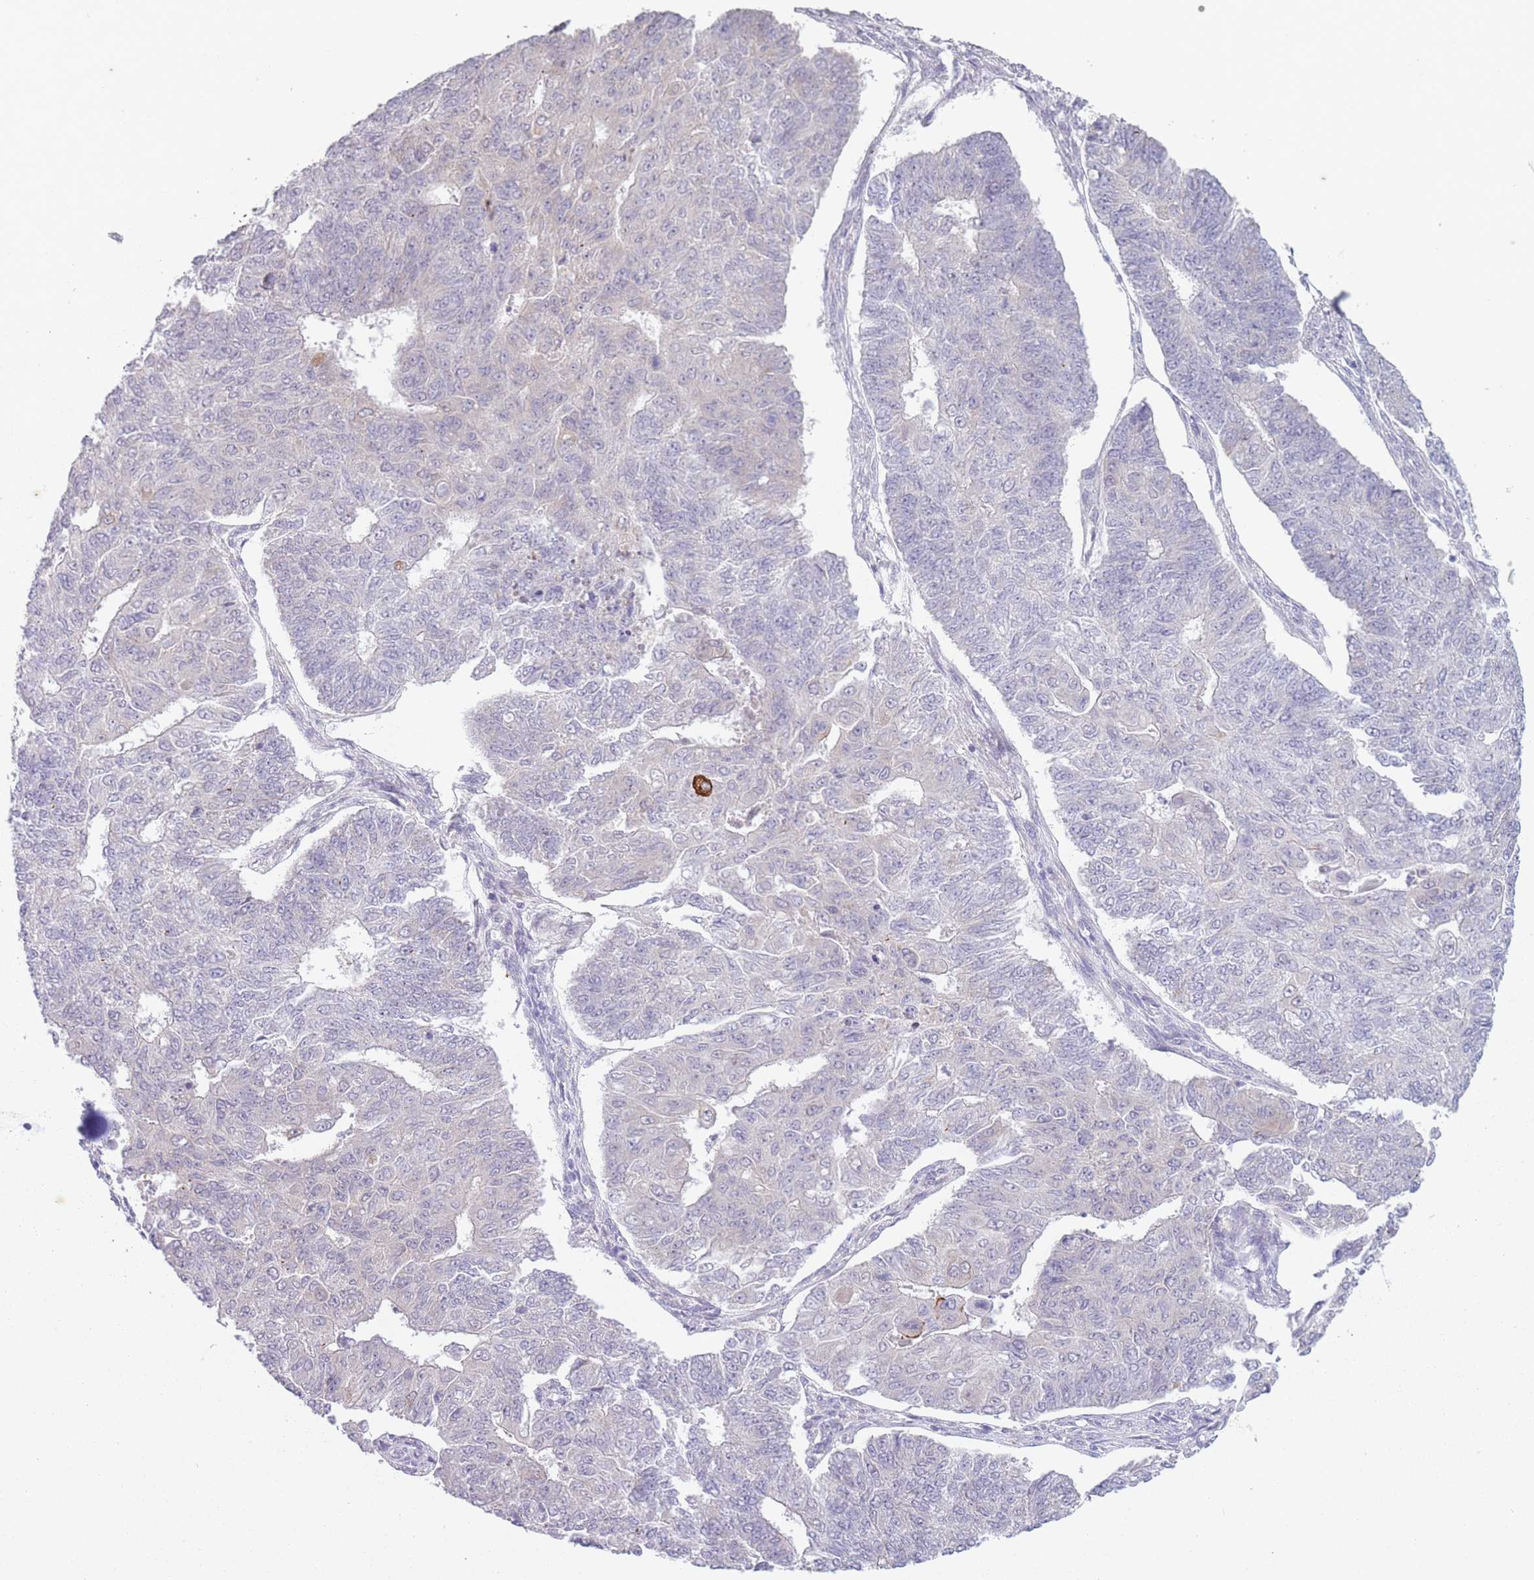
{"staining": {"intensity": "negative", "quantity": "none", "location": "none"}, "tissue": "endometrial cancer", "cell_type": "Tumor cells", "image_type": "cancer", "snomed": [{"axis": "morphology", "description": "Adenocarcinoma, NOS"}, {"axis": "topography", "description": "Endometrium"}], "caption": "Human endometrial adenocarcinoma stained for a protein using immunohistochemistry displays no expression in tumor cells.", "gene": "ARPIN", "patient": {"sex": "female", "age": 32}}